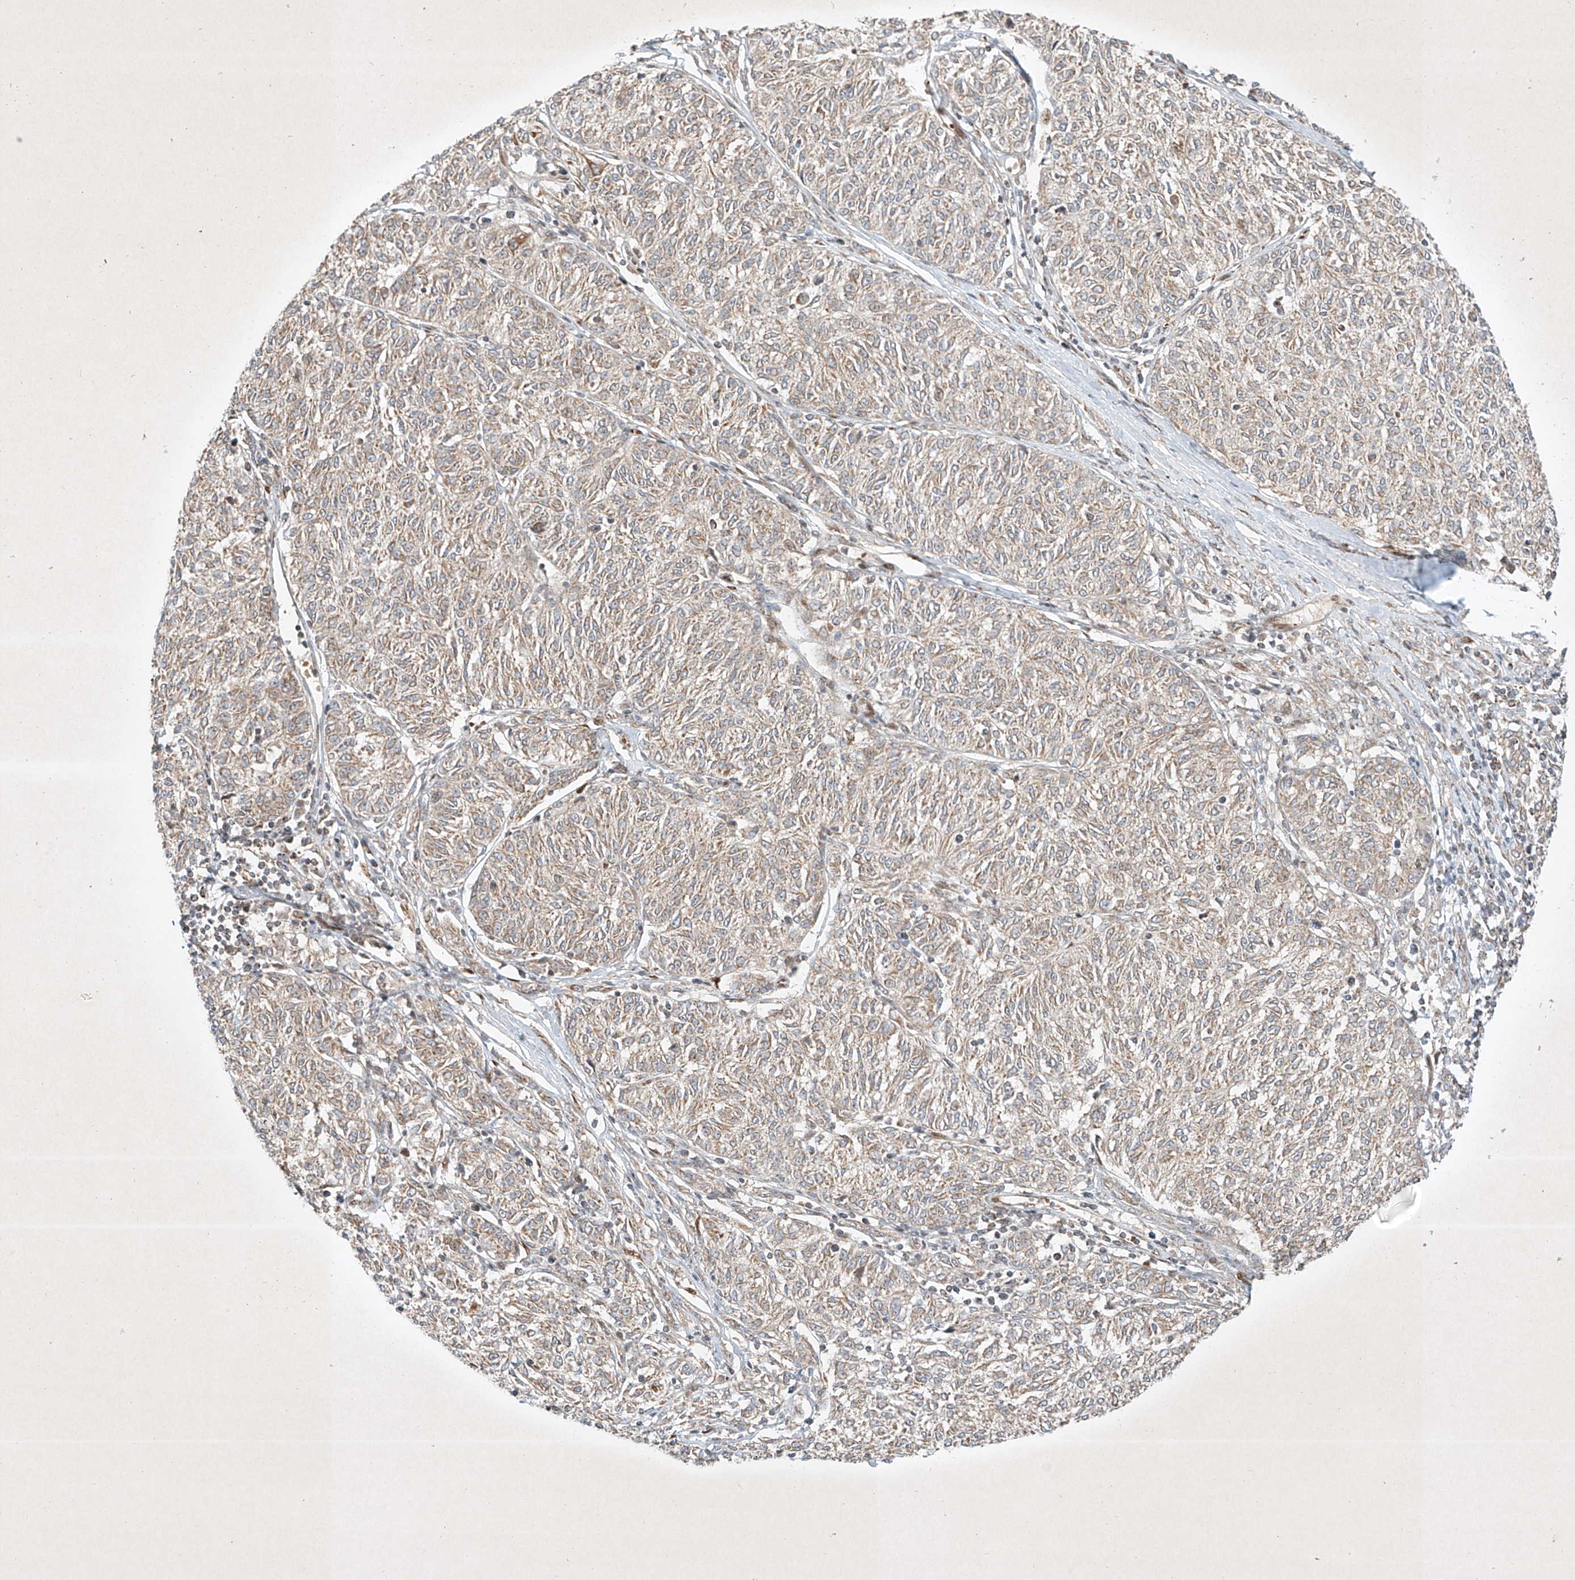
{"staining": {"intensity": "weak", "quantity": "<25%", "location": "cytoplasmic/membranous"}, "tissue": "melanoma", "cell_type": "Tumor cells", "image_type": "cancer", "snomed": [{"axis": "morphology", "description": "Malignant melanoma, NOS"}, {"axis": "topography", "description": "Skin"}], "caption": "Immunohistochemistry (IHC) histopathology image of human malignant melanoma stained for a protein (brown), which displays no staining in tumor cells. (DAB immunohistochemistry (IHC) with hematoxylin counter stain).", "gene": "EPG5", "patient": {"sex": "female", "age": 72}}